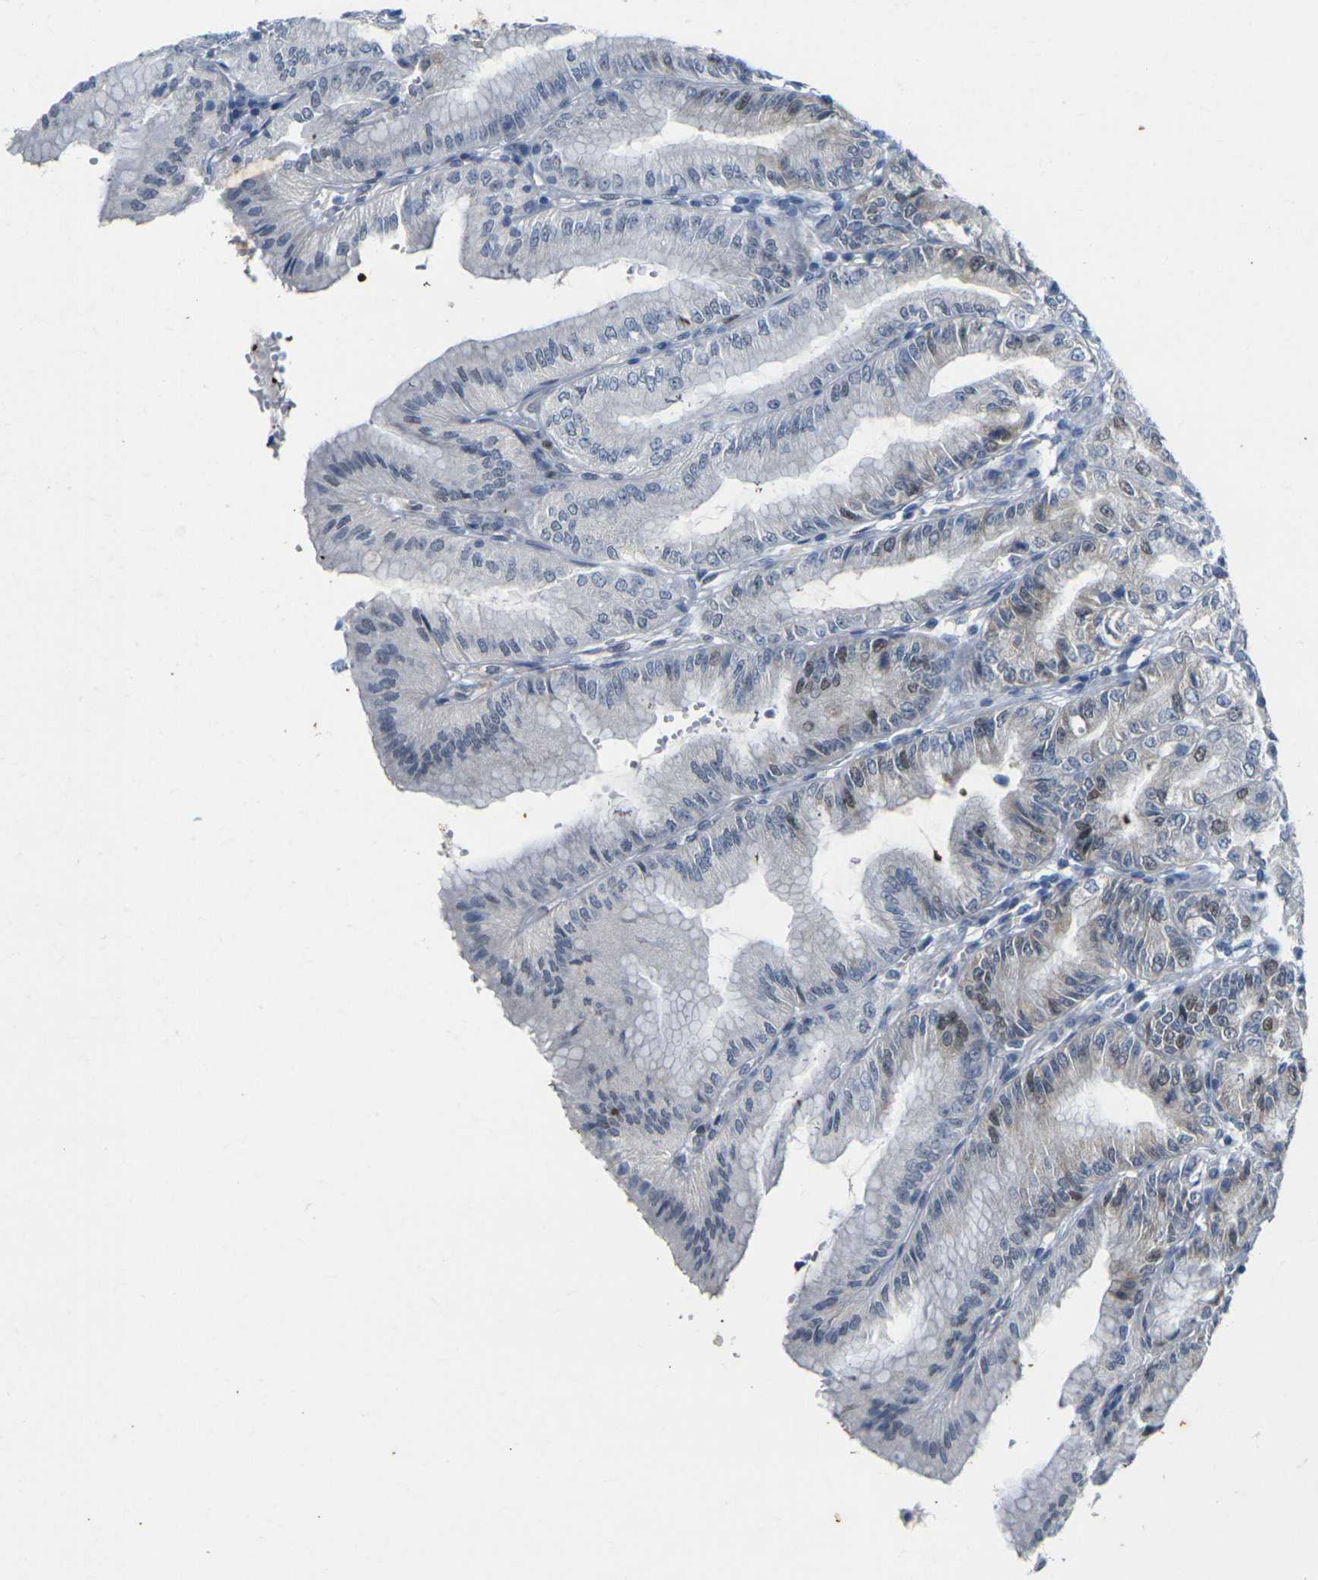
{"staining": {"intensity": "strong", "quantity": "<25%", "location": "cytoplasmic/membranous,nuclear"}, "tissue": "stomach", "cell_type": "Glandular cells", "image_type": "normal", "snomed": [{"axis": "morphology", "description": "Normal tissue, NOS"}, {"axis": "topography", "description": "Stomach, lower"}], "caption": "Stomach stained with IHC reveals strong cytoplasmic/membranous,nuclear positivity in about <25% of glandular cells. (Brightfield microscopy of DAB IHC at high magnification).", "gene": "CDK2", "patient": {"sex": "male", "age": 71}}